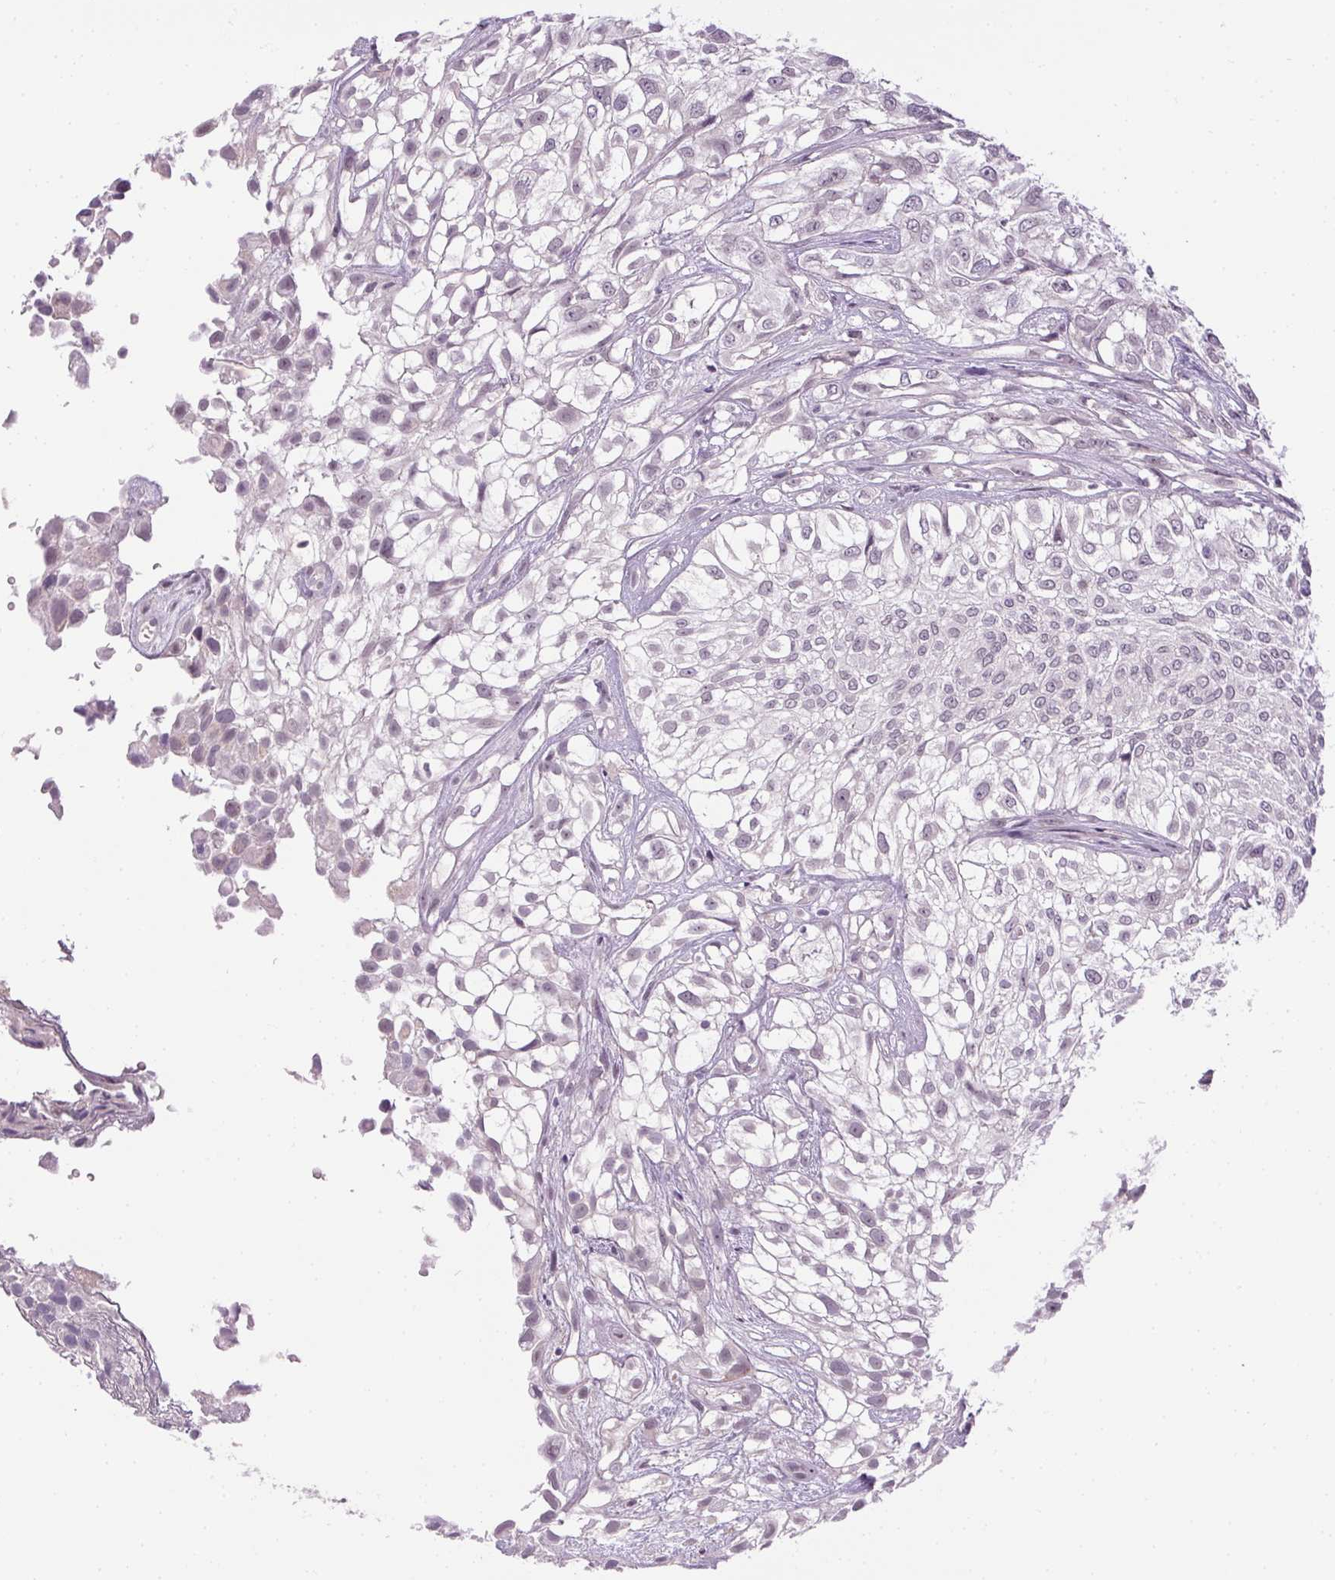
{"staining": {"intensity": "weak", "quantity": "<25%", "location": "cytoplasmic/membranous"}, "tissue": "urothelial cancer", "cell_type": "Tumor cells", "image_type": "cancer", "snomed": [{"axis": "morphology", "description": "Urothelial carcinoma, High grade"}, {"axis": "topography", "description": "Urinary bladder"}], "caption": "Immunohistochemistry histopathology image of urothelial carcinoma (high-grade) stained for a protein (brown), which shows no staining in tumor cells.", "gene": "FAM168A", "patient": {"sex": "male", "age": 56}}